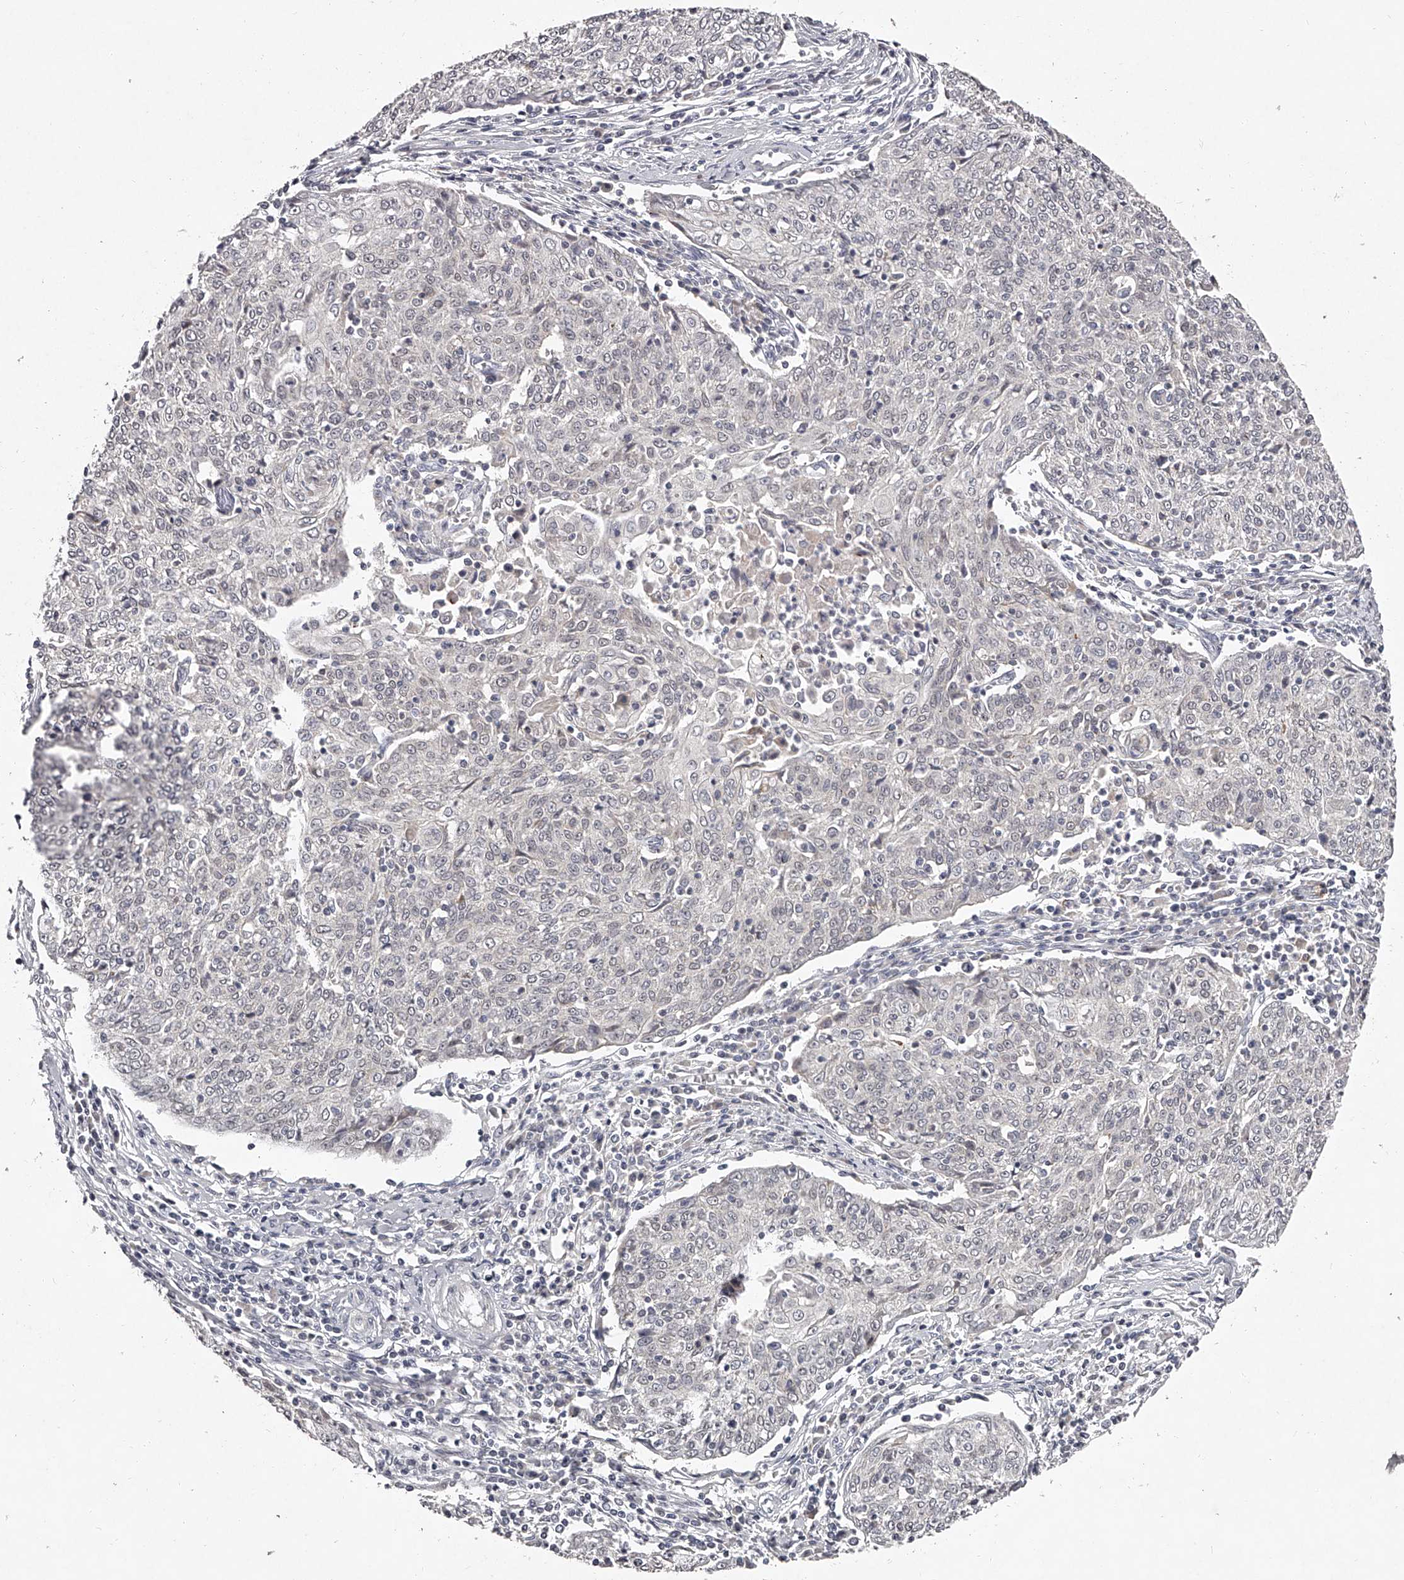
{"staining": {"intensity": "negative", "quantity": "none", "location": "none"}, "tissue": "cervical cancer", "cell_type": "Tumor cells", "image_type": "cancer", "snomed": [{"axis": "morphology", "description": "Squamous cell carcinoma, NOS"}, {"axis": "topography", "description": "Cervix"}], "caption": "Tumor cells show no significant staining in cervical squamous cell carcinoma. Brightfield microscopy of immunohistochemistry (IHC) stained with DAB (brown) and hematoxylin (blue), captured at high magnification.", "gene": "NT5DC1", "patient": {"sex": "female", "age": 48}}